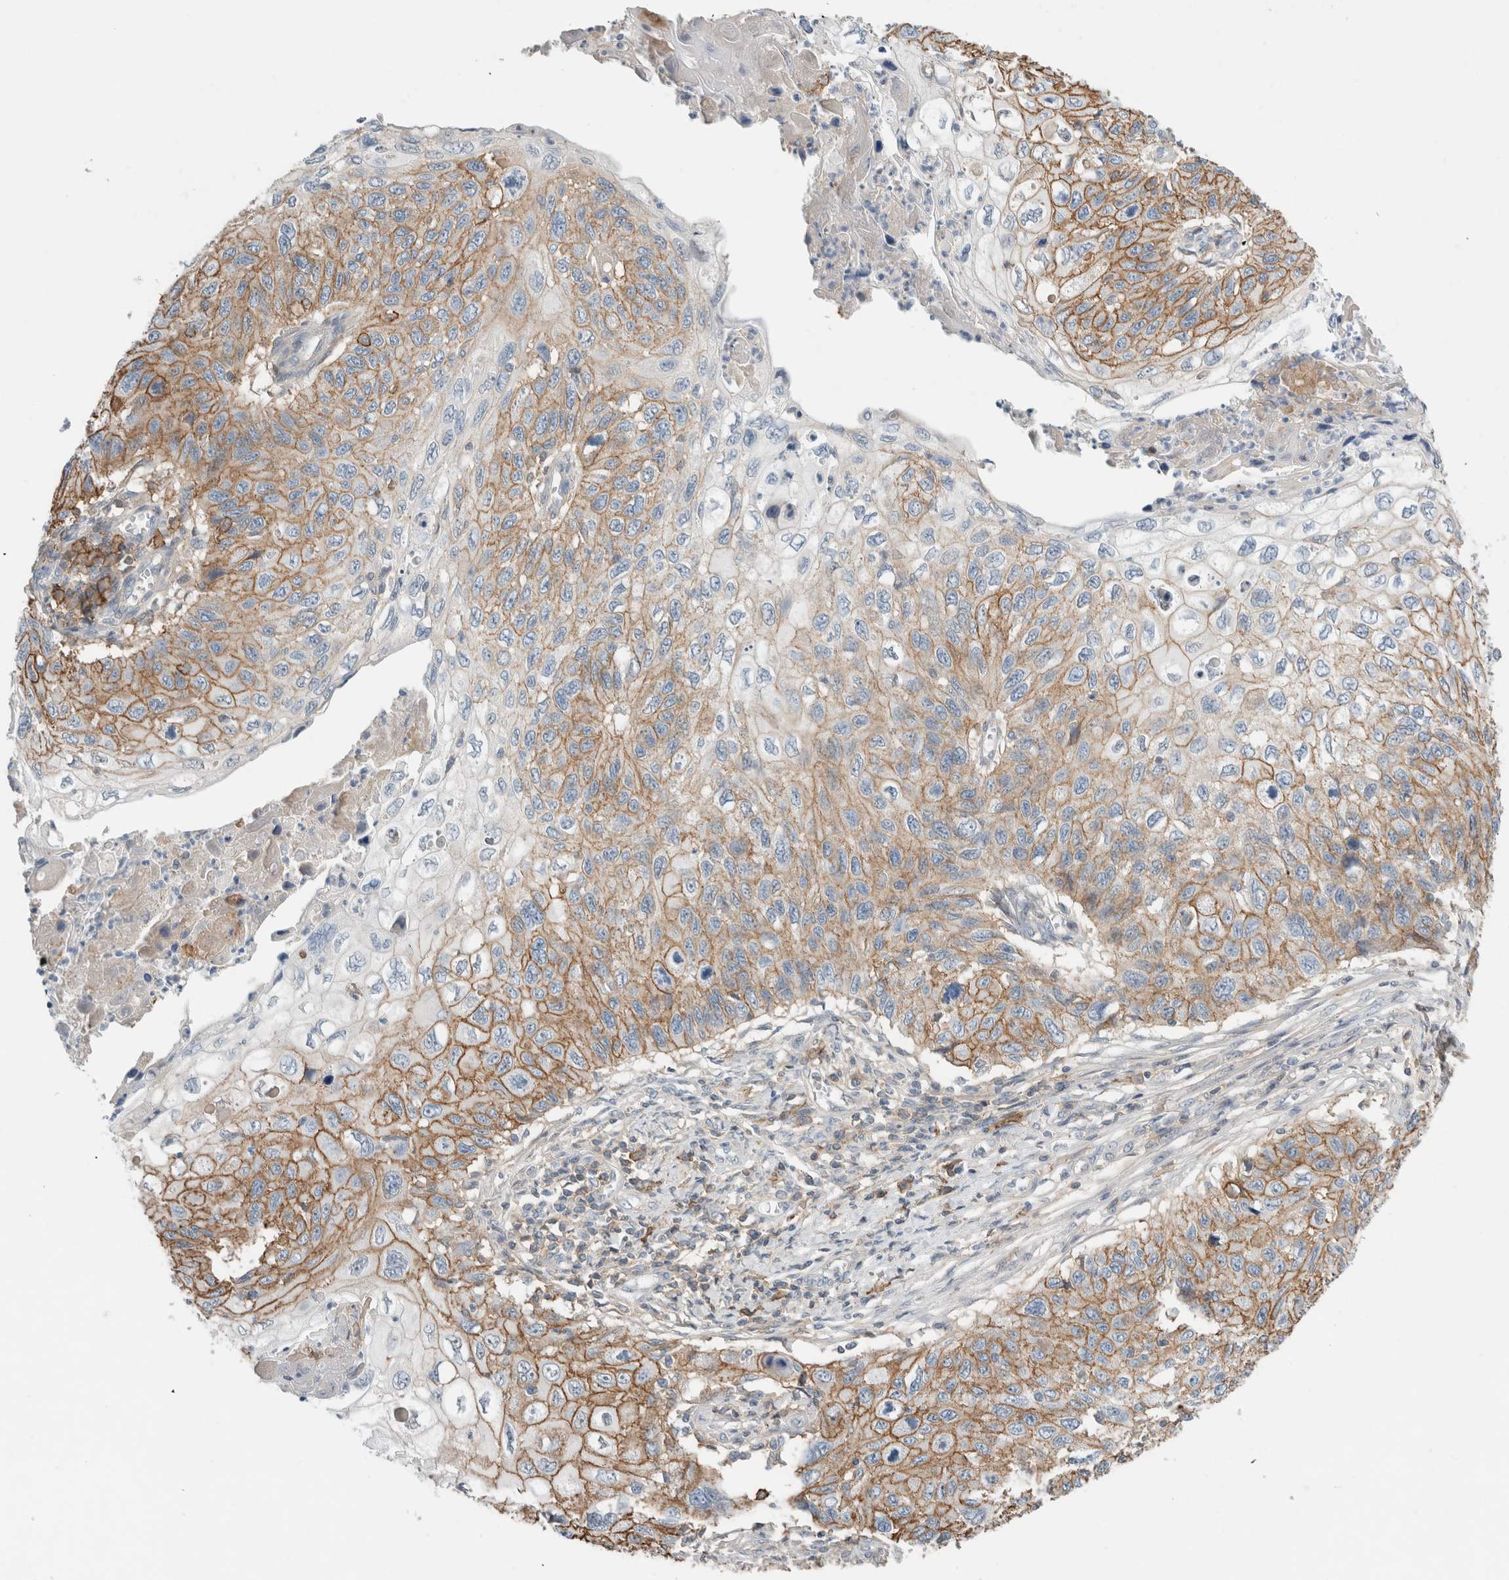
{"staining": {"intensity": "moderate", "quantity": "25%-75%", "location": "cytoplasmic/membranous"}, "tissue": "cervical cancer", "cell_type": "Tumor cells", "image_type": "cancer", "snomed": [{"axis": "morphology", "description": "Squamous cell carcinoma, NOS"}, {"axis": "topography", "description": "Cervix"}], "caption": "Squamous cell carcinoma (cervical) was stained to show a protein in brown. There is medium levels of moderate cytoplasmic/membranous positivity in about 25%-75% of tumor cells.", "gene": "ERCC6L2", "patient": {"sex": "female", "age": 70}}